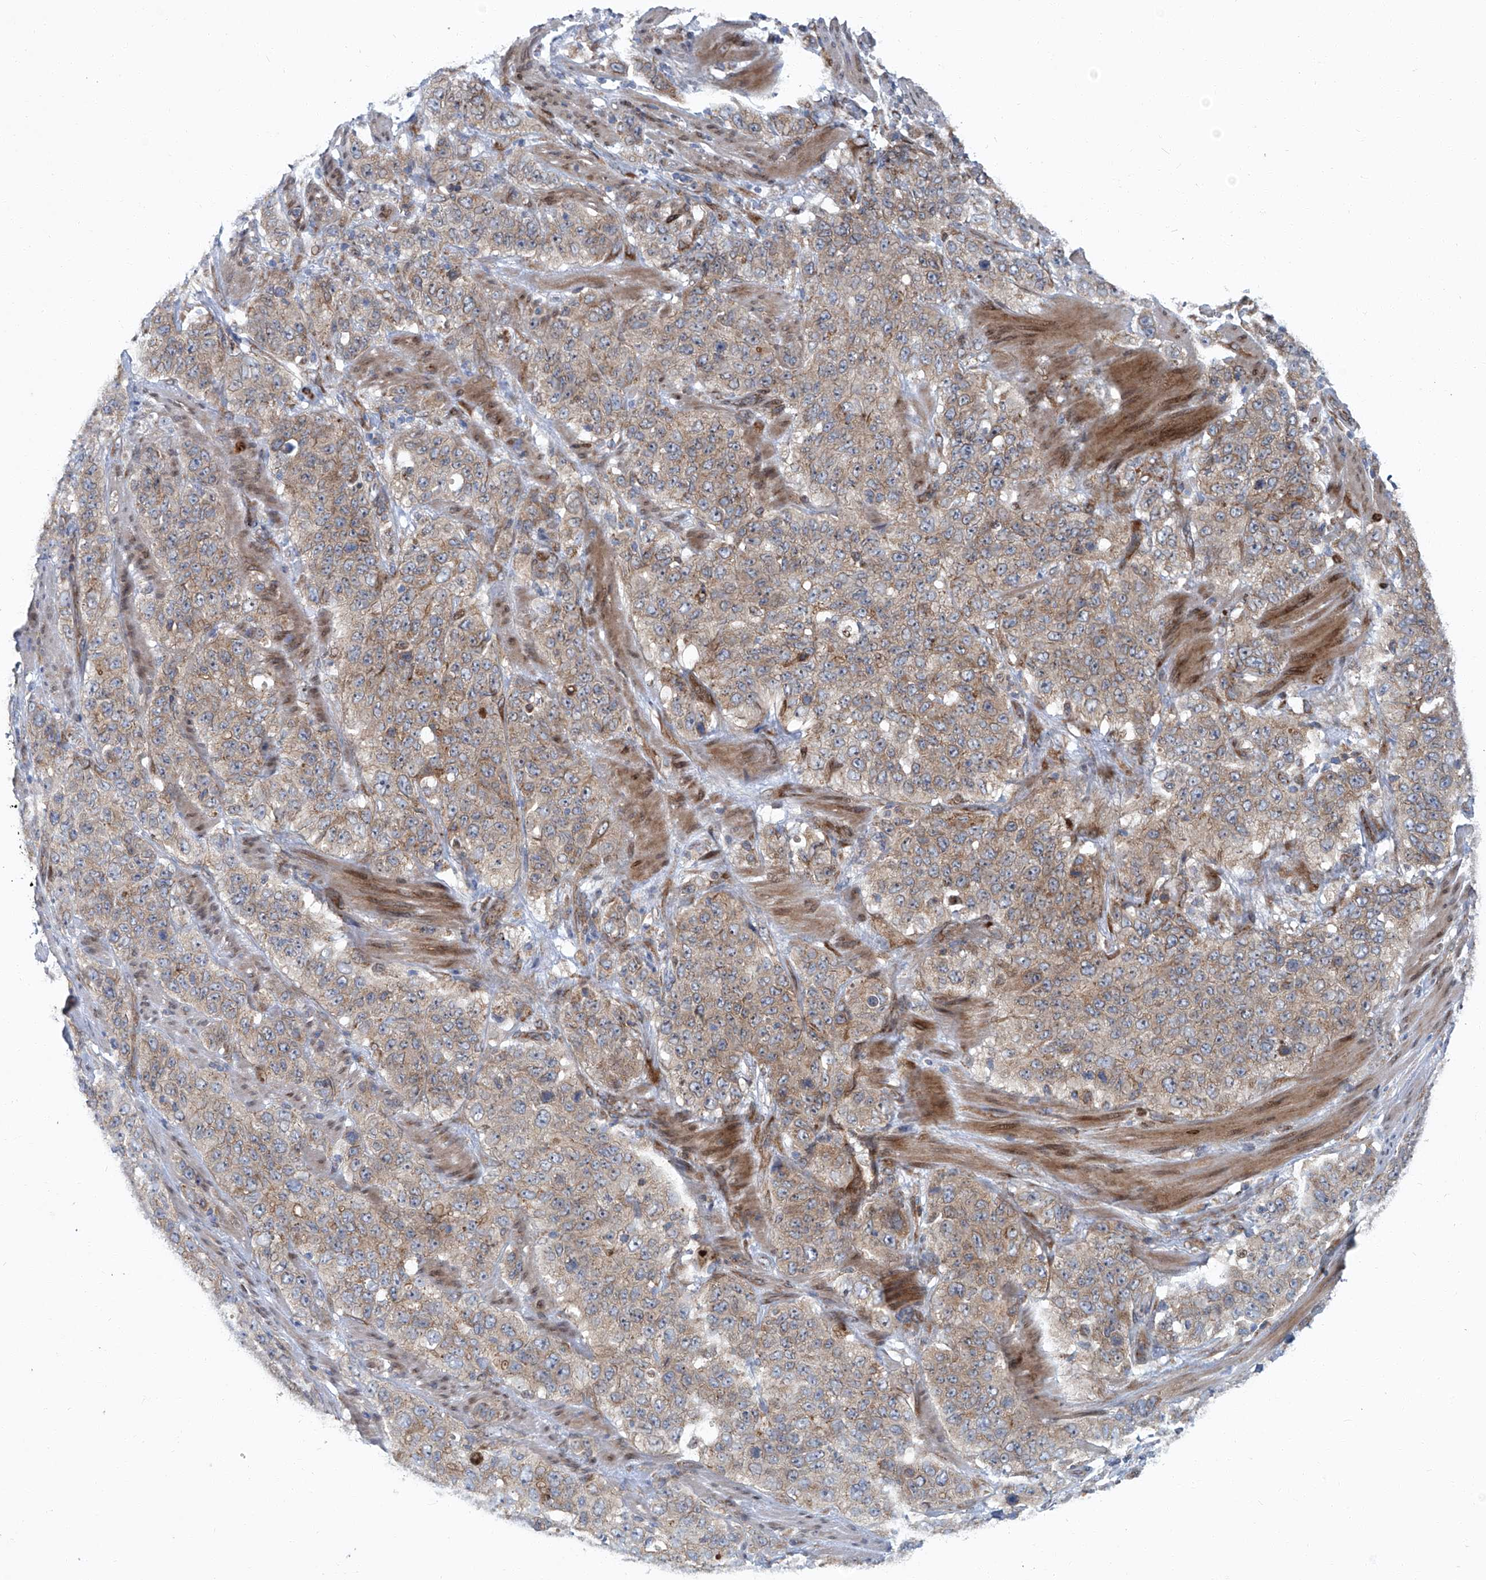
{"staining": {"intensity": "weak", "quantity": ">75%", "location": "cytoplasmic/membranous"}, "tissue": "stomach cancer", "cell_type": "Tumor cells", "image_type": "cancer", "snomed": [{"axis": "morphology", "description": "Adenocarcinoma, NOS"}, {"axis": "topography", "description": "Stomach"}], "caption": "Human adenocarcinoma (stomach) stained with a protein marker displays weak staining in tumor cells.", "gene": "GPR132", "patient": {"sex": "male", "age": 48}}